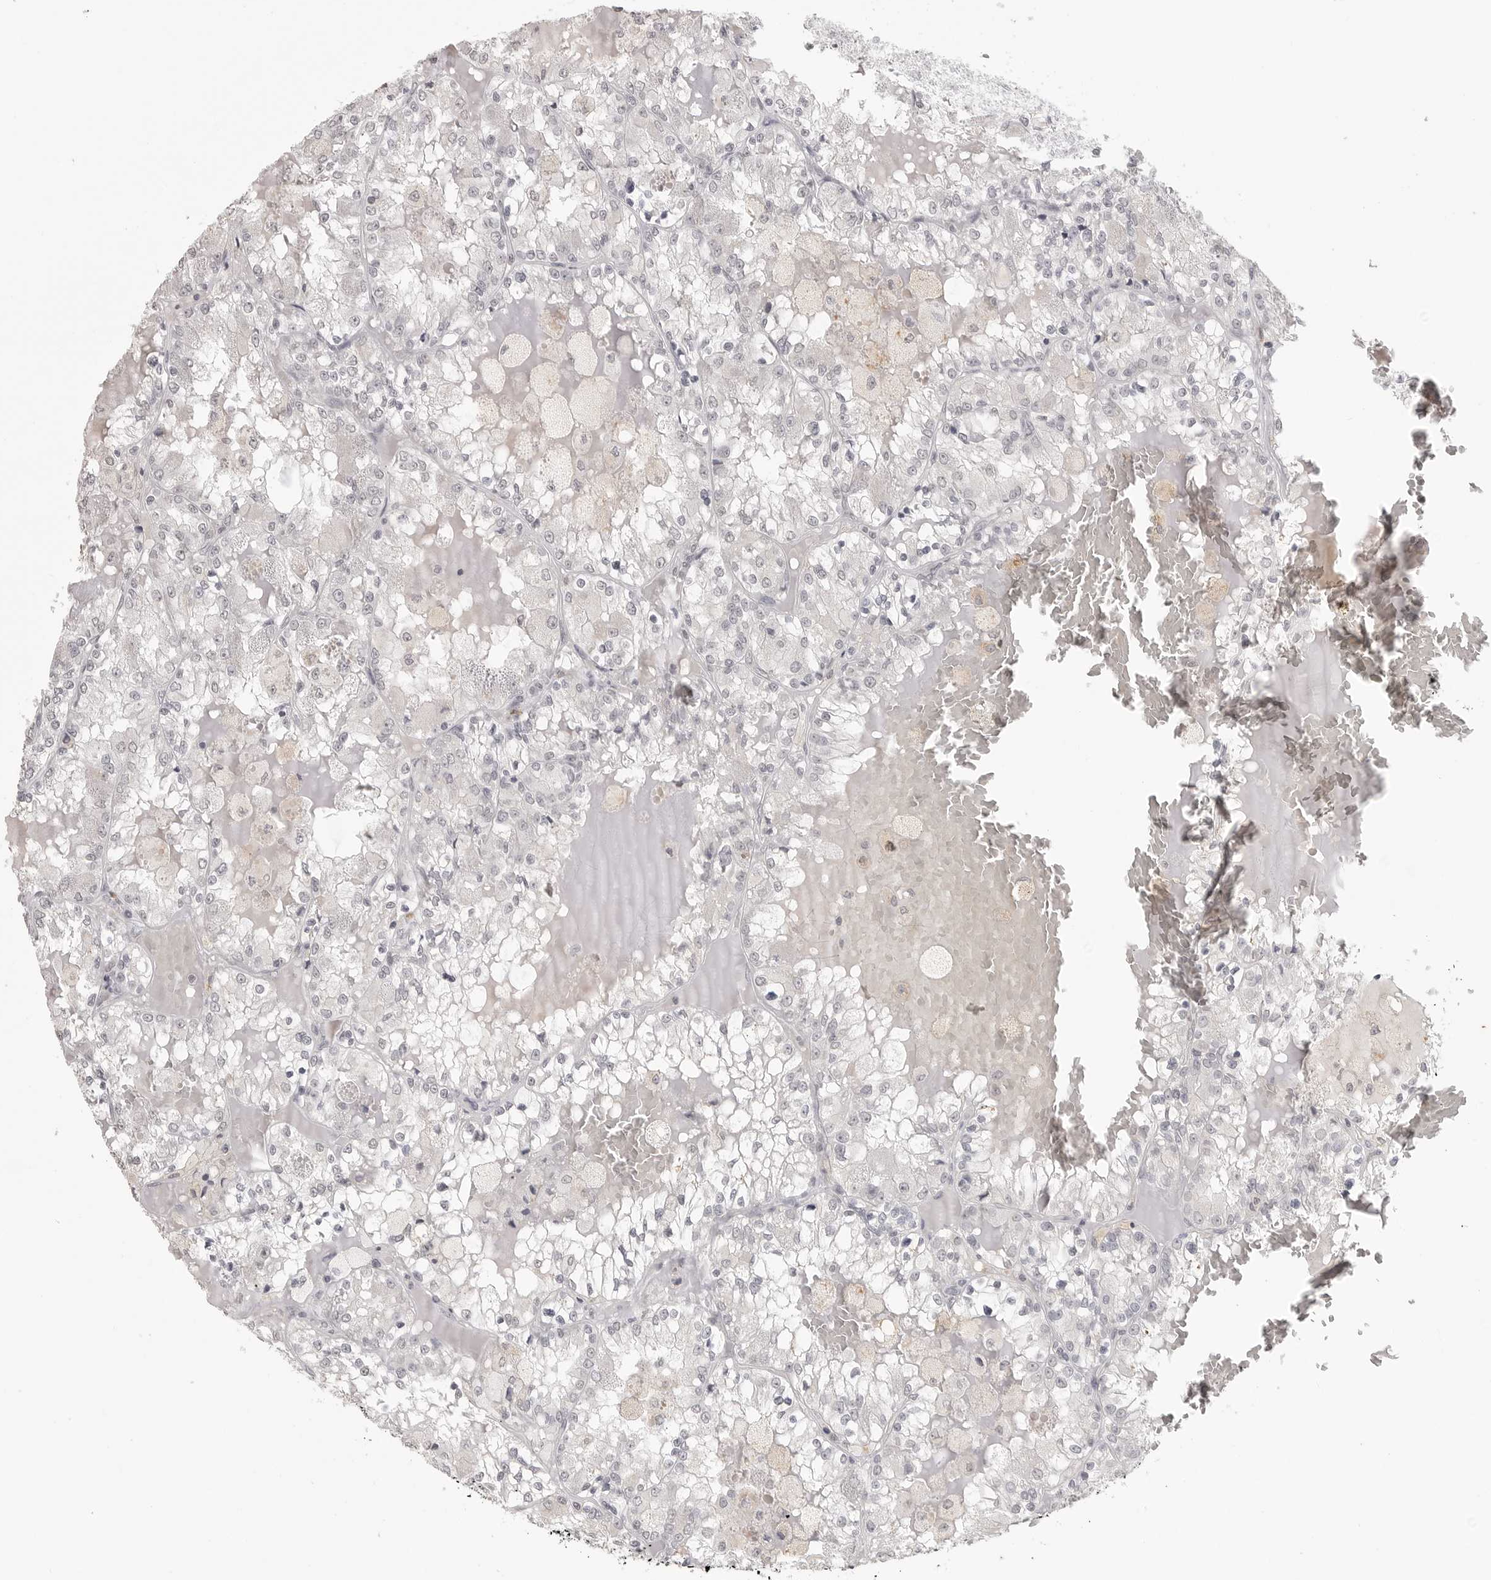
{"staining": {"intensity": "negative", "quantity": "none", "location": "none"}, "tissue": "renal cancer", "cell_type": "Tumor cells", "image_type": "cancer", "snomed": [{"axis": "morphology", "description": "Adenocarcinoma, NOS"}, {"axis": "topography", "description": "Kidney"}], "caption": "Immunohistochemical staining of human renal adenocarcinoma shows no significant positivity in tumor cells. (DAB (3,3'-diaminobenzidine) immunohistochemistry with hematoxylin counter stain).", "gene": "PRSS1", "patient": {"sex": "female", "age": 56}}